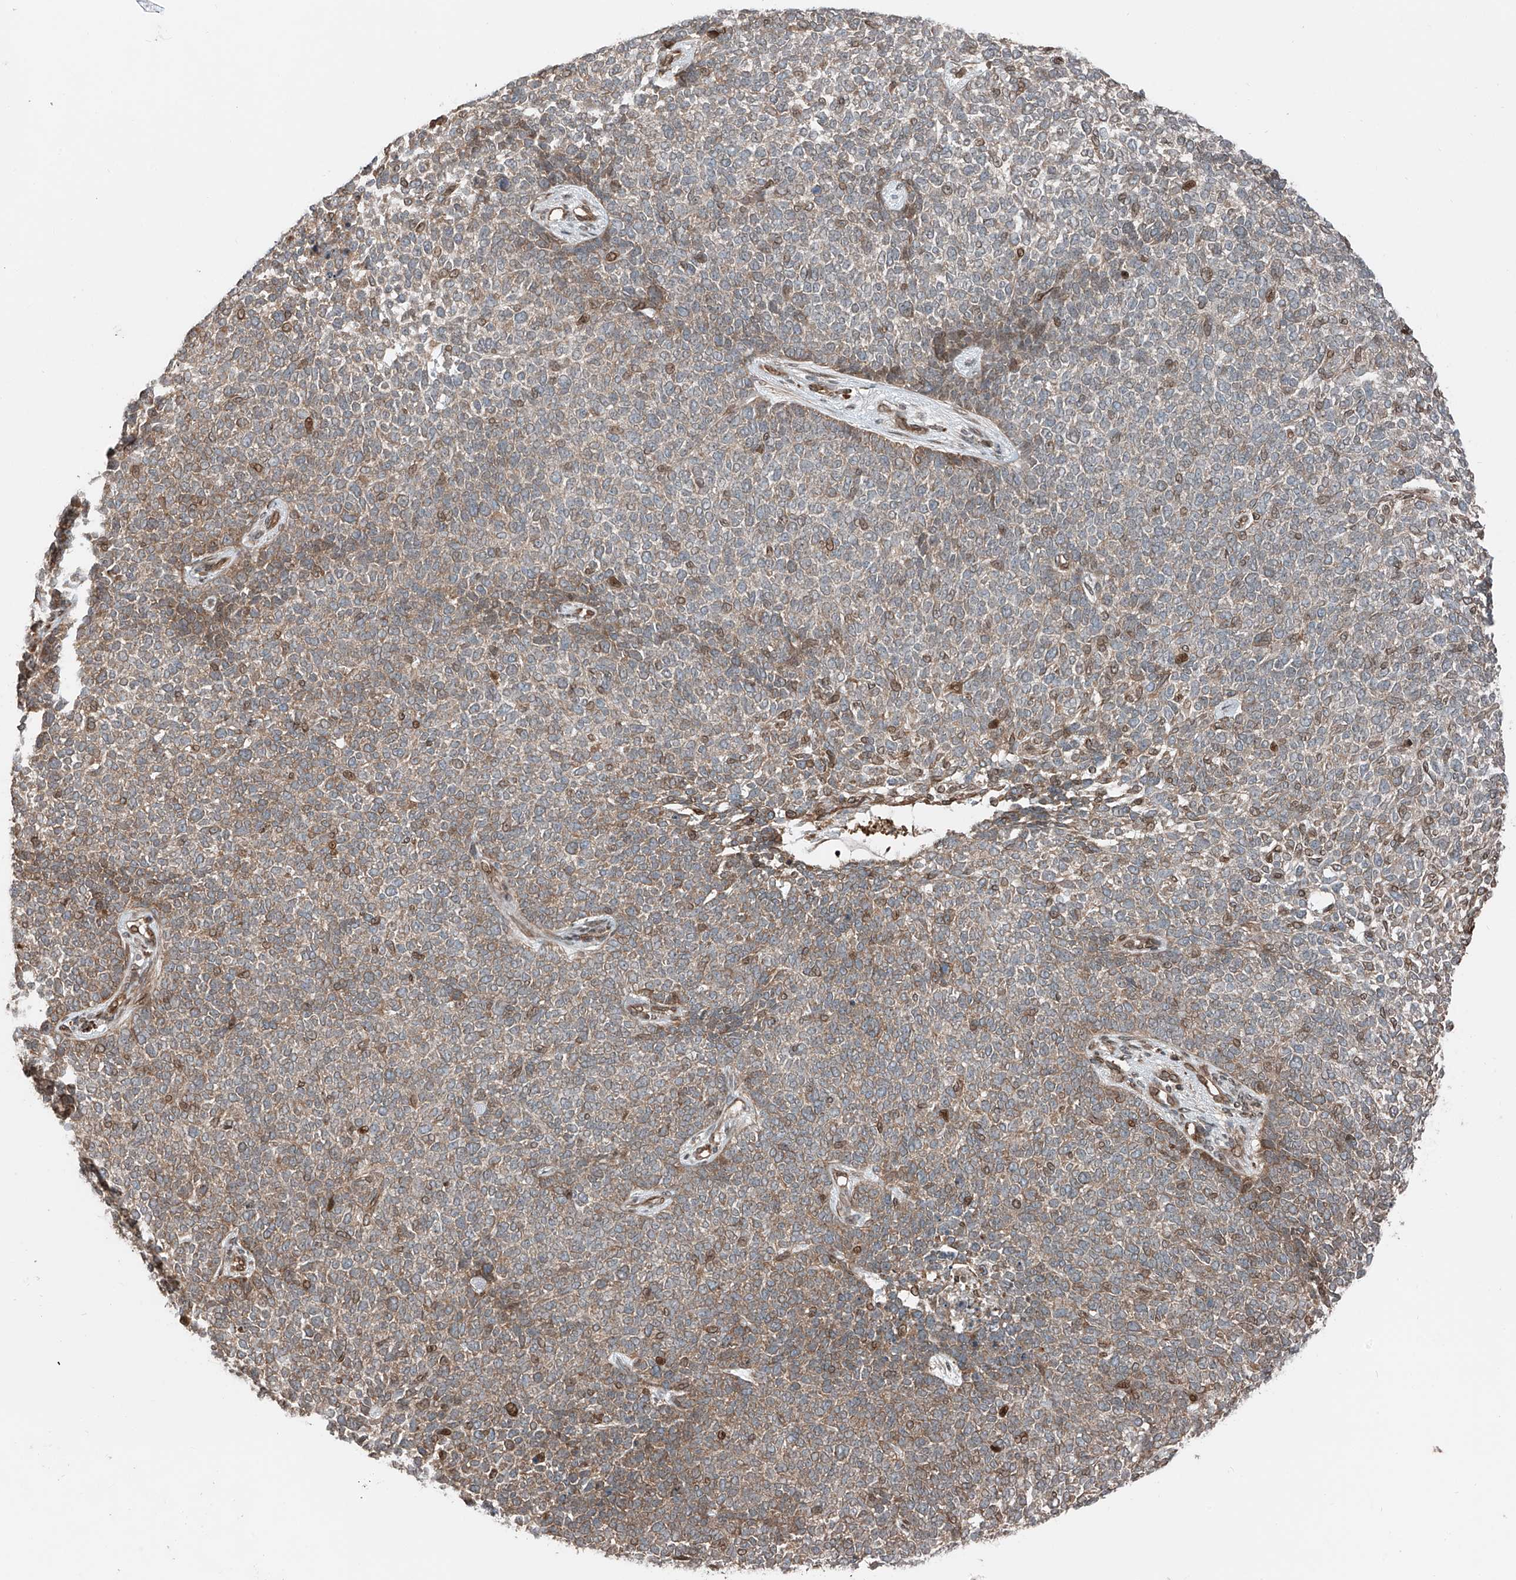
{"staining": {"intensity": "weak", "quantity": ">75%", "location": "cytoplasmic/membranous"}, "tissue": "skin cancer", "cell_type": "Tumor cells", "image_type": "cancer", "snomed": [{"axis": "morphology", "description": "Basal cell carcinoma"}, {"axis": "topography", "description": "Skin"}], "caption": "Protein expression analysis of skin cancer shows weak cytoplasmic/membranous staining in approximately >75% of tumor cells. (Brightfield microscopy of DAB IHC at high magnification).", "gene": "CEP162", "patient": {"sex": "female", "age": 84}}